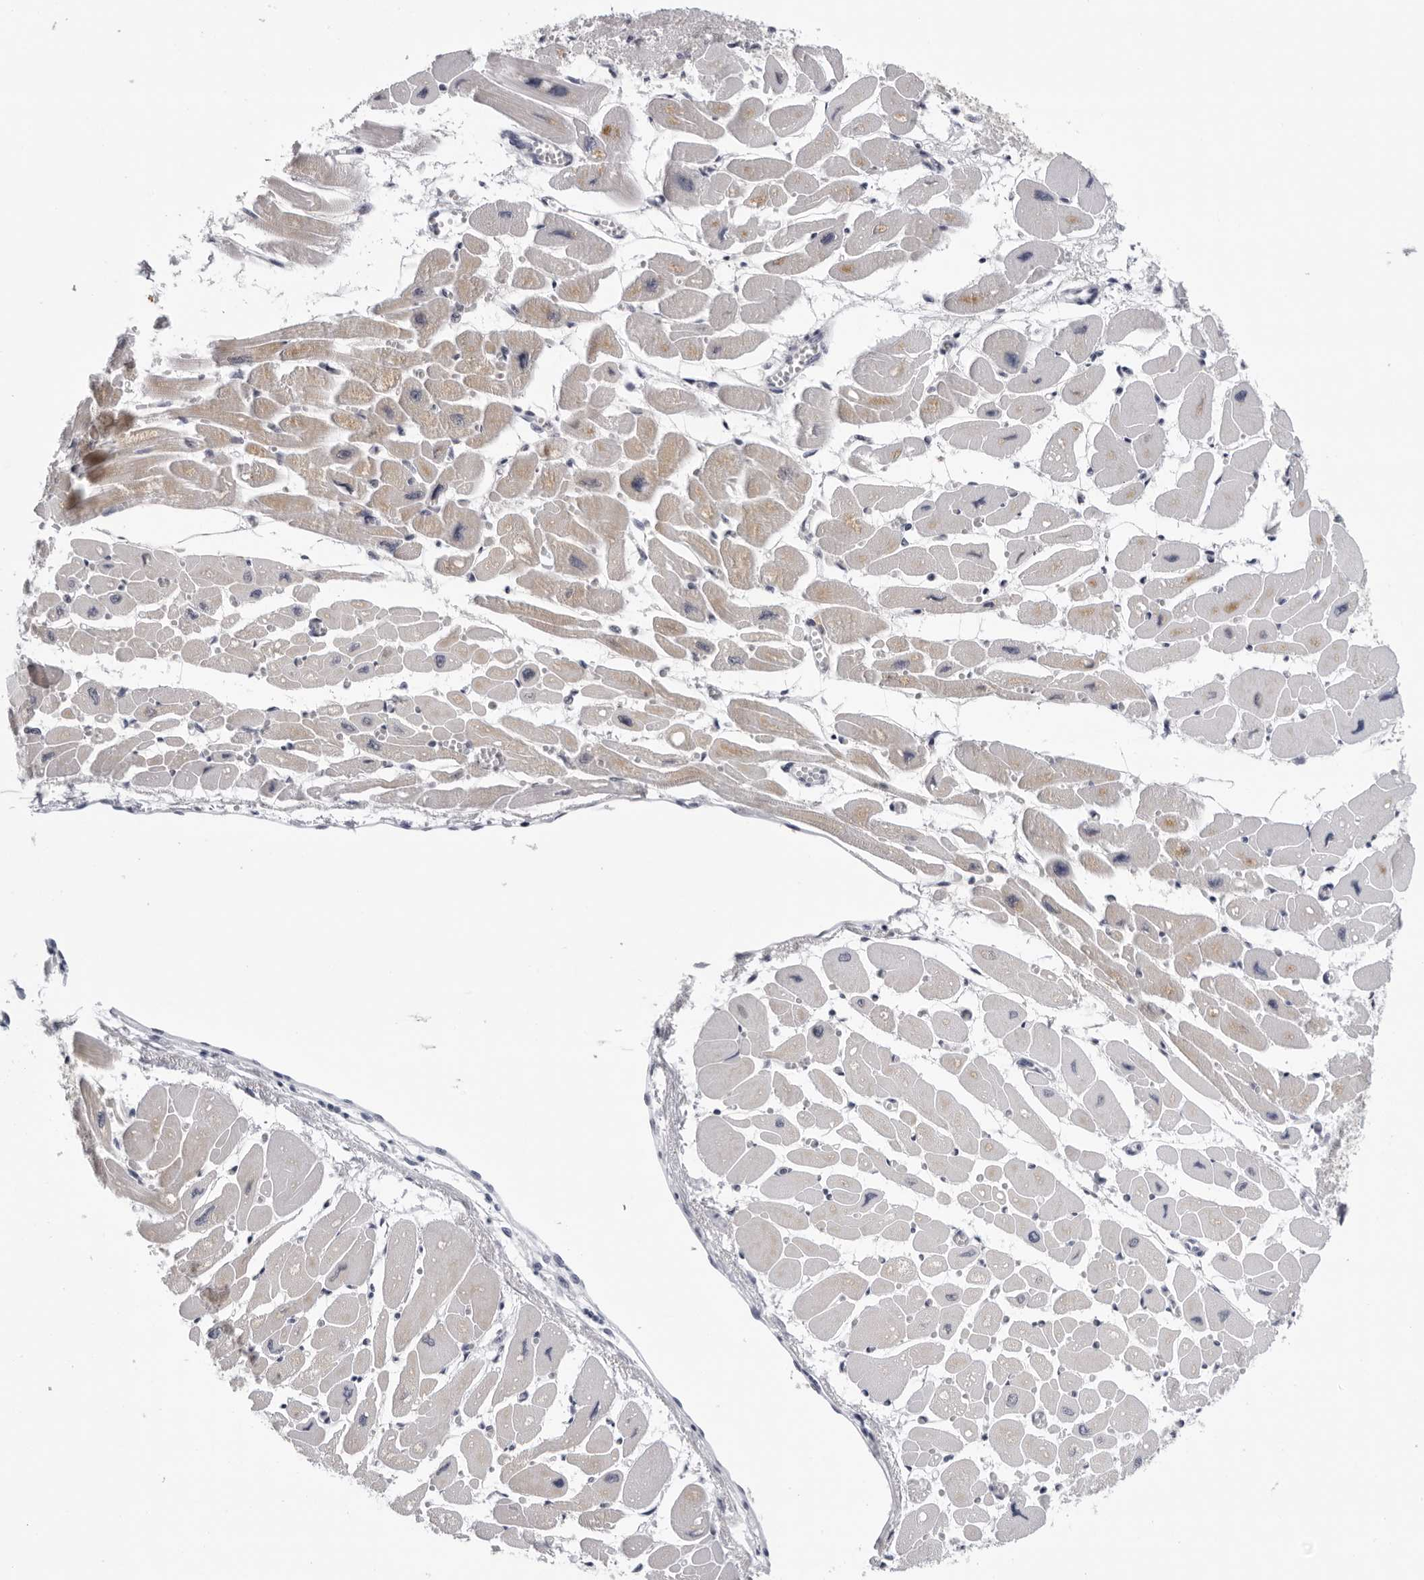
{"staining": {"intensity": "moderate", "quantity": "<25%", "location": "cytoplasmic/membranous"}, "tissue": "heart muscle", "cell_type": "Cardiomyocytes", "image_type": "normal", "snomed": [{"axis": "morphology", "description": "Normal tissue, NOS"}, {"axis": "topography", "description": "Heart"}], "caption": "Protein expression analysis of benign human heart muscle reveals moderate cytoplasmic/membranous staining in about <25% of cardiomyocytes. Nuclei are stained in blue.", "gene": "CPT2", "patient": {"sex": "female", "age": 54}}